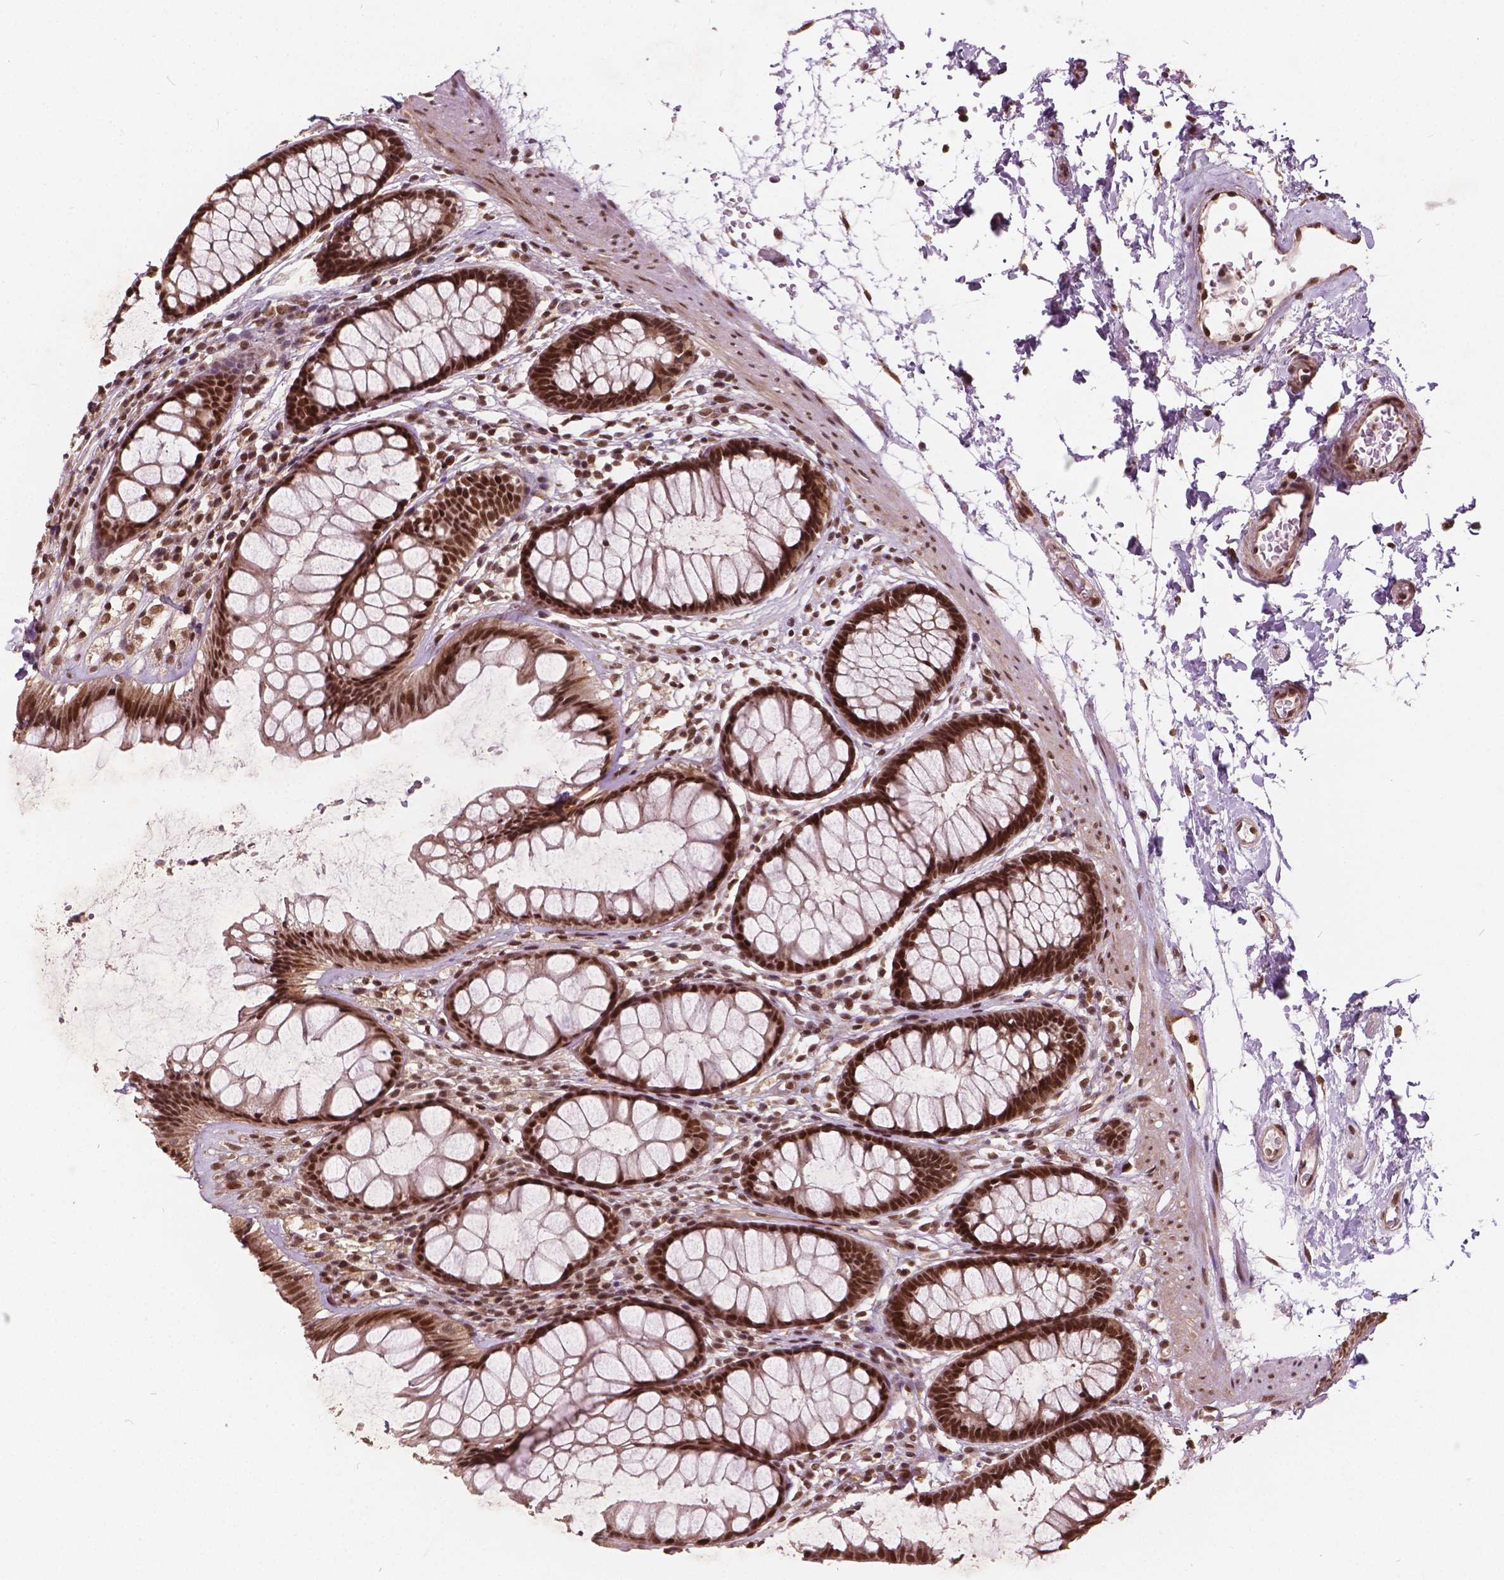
{"staining": {"intensity": "strong", "quantity": ">75%", "location": "nuclear"}, "tissue": "rectum", "cell_type": "Glandular cells", "image_type": "normal", "snomed": [{"axis": "morphology", "description": "Normal tissue, NOS"}, {"axis": "topography", "description": "Rectum"}], "caption": "Protein staining by IHC shows strong nuclear staining in about >75% of glandular cells in unremarkable rectum.", "gene": "GPS2", "patient": {"sex": "male", "age": 72}}